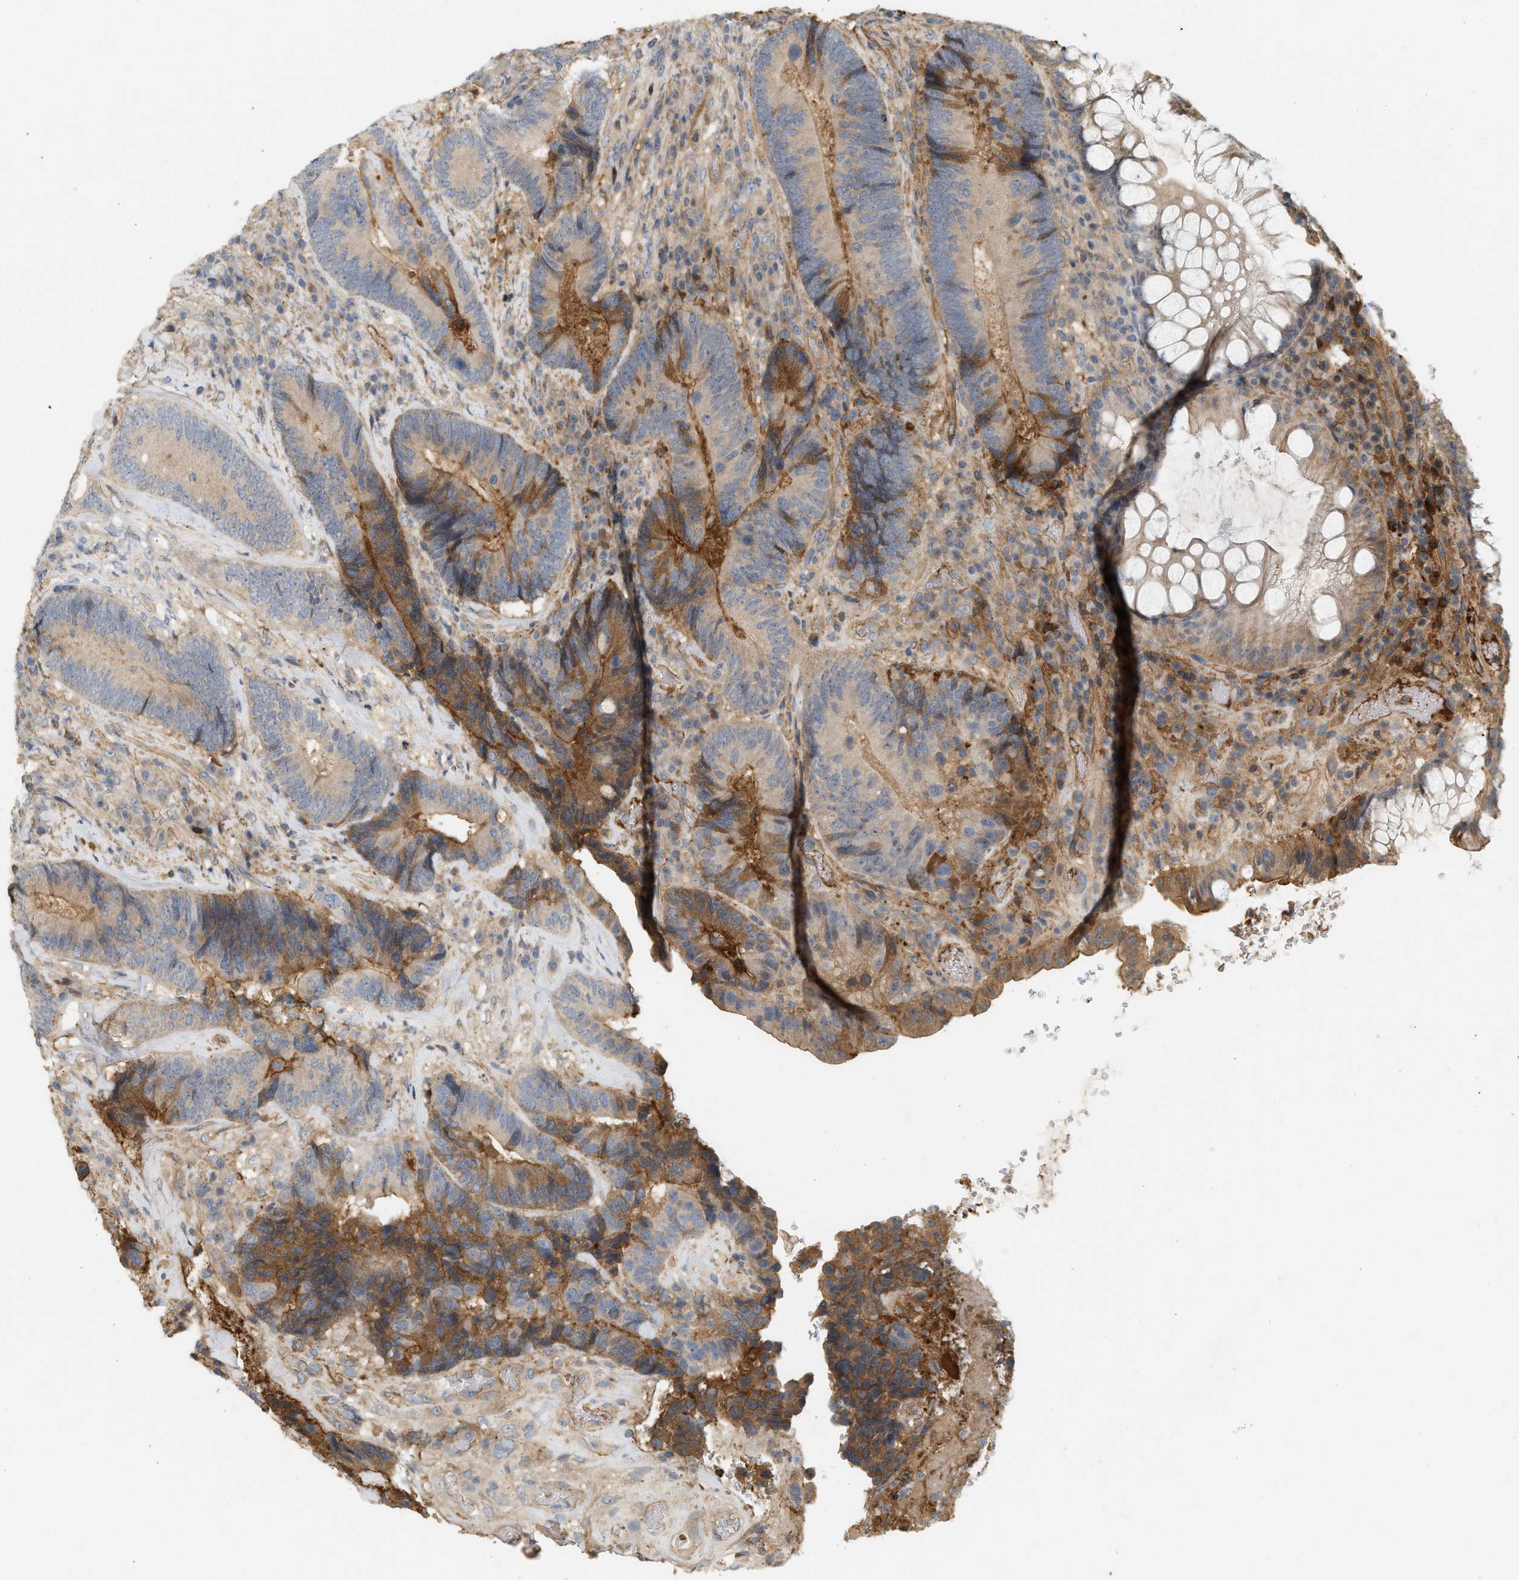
{"staining": {"intensity": "moderate", "quantity": ">75%", "location": "cytoplasmic/membranous"}, "tissue": "colorectal cancer", "cell_type": "Tumor cells", "image_type": "cancer", "snomed": [{"axis": "morphology", "description": "Adenocarcinoma, NOS"}, {"axis": "topography", "description": "Rectum"}], "caption": "This image shows immunohistochemistry staining of adenocarcinoma (colorectal), with medium moderate cytoplasmic/membranous expression in about >75% of tumor cells.", "gene": "F8", "patient": {"sex": "female", "age": 89}}